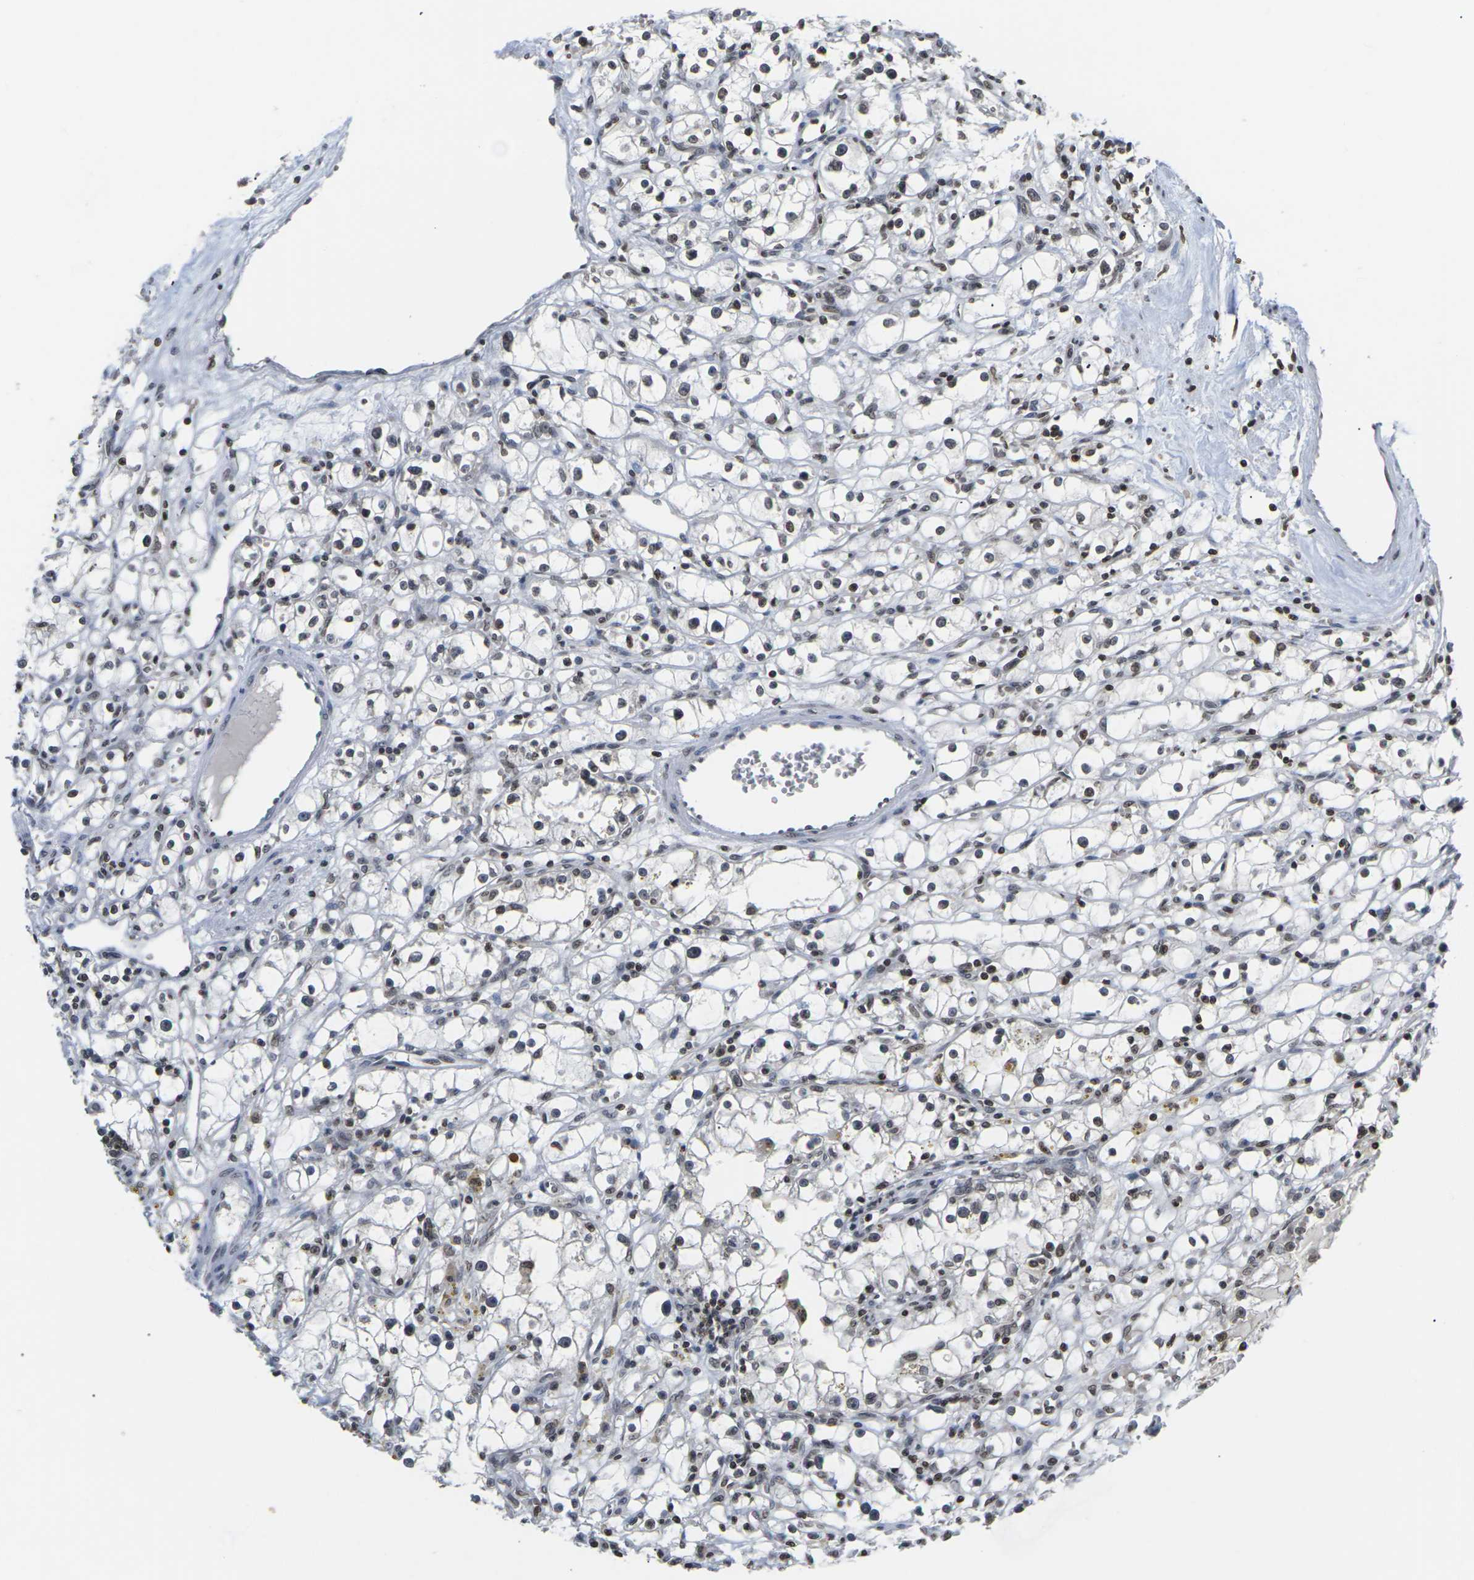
{"staining": {"intensity": "weak", "quantity": ">75%", "location": "nuclear"}, "tissue": "renal cancer", "cell_type": "Tumor cells", "image_type": "cancer", "snomed": [{"axis": "morphology", "description": "Adenocarcinoma, NOS"}, {"axis": "topography", "description": "Kidney"}], "caption": "Immunohistochemistry (IHC) (DAB (3,3'-diaminobenzidine)) staining of human renal cancer displays weak nuclear protein staining in approximately >75% of tumor cells. (DAB IHC with brightfield microscopy, high magnification).", "gene": "ETV5", "patient": {"sex": "male", "age": 56}}